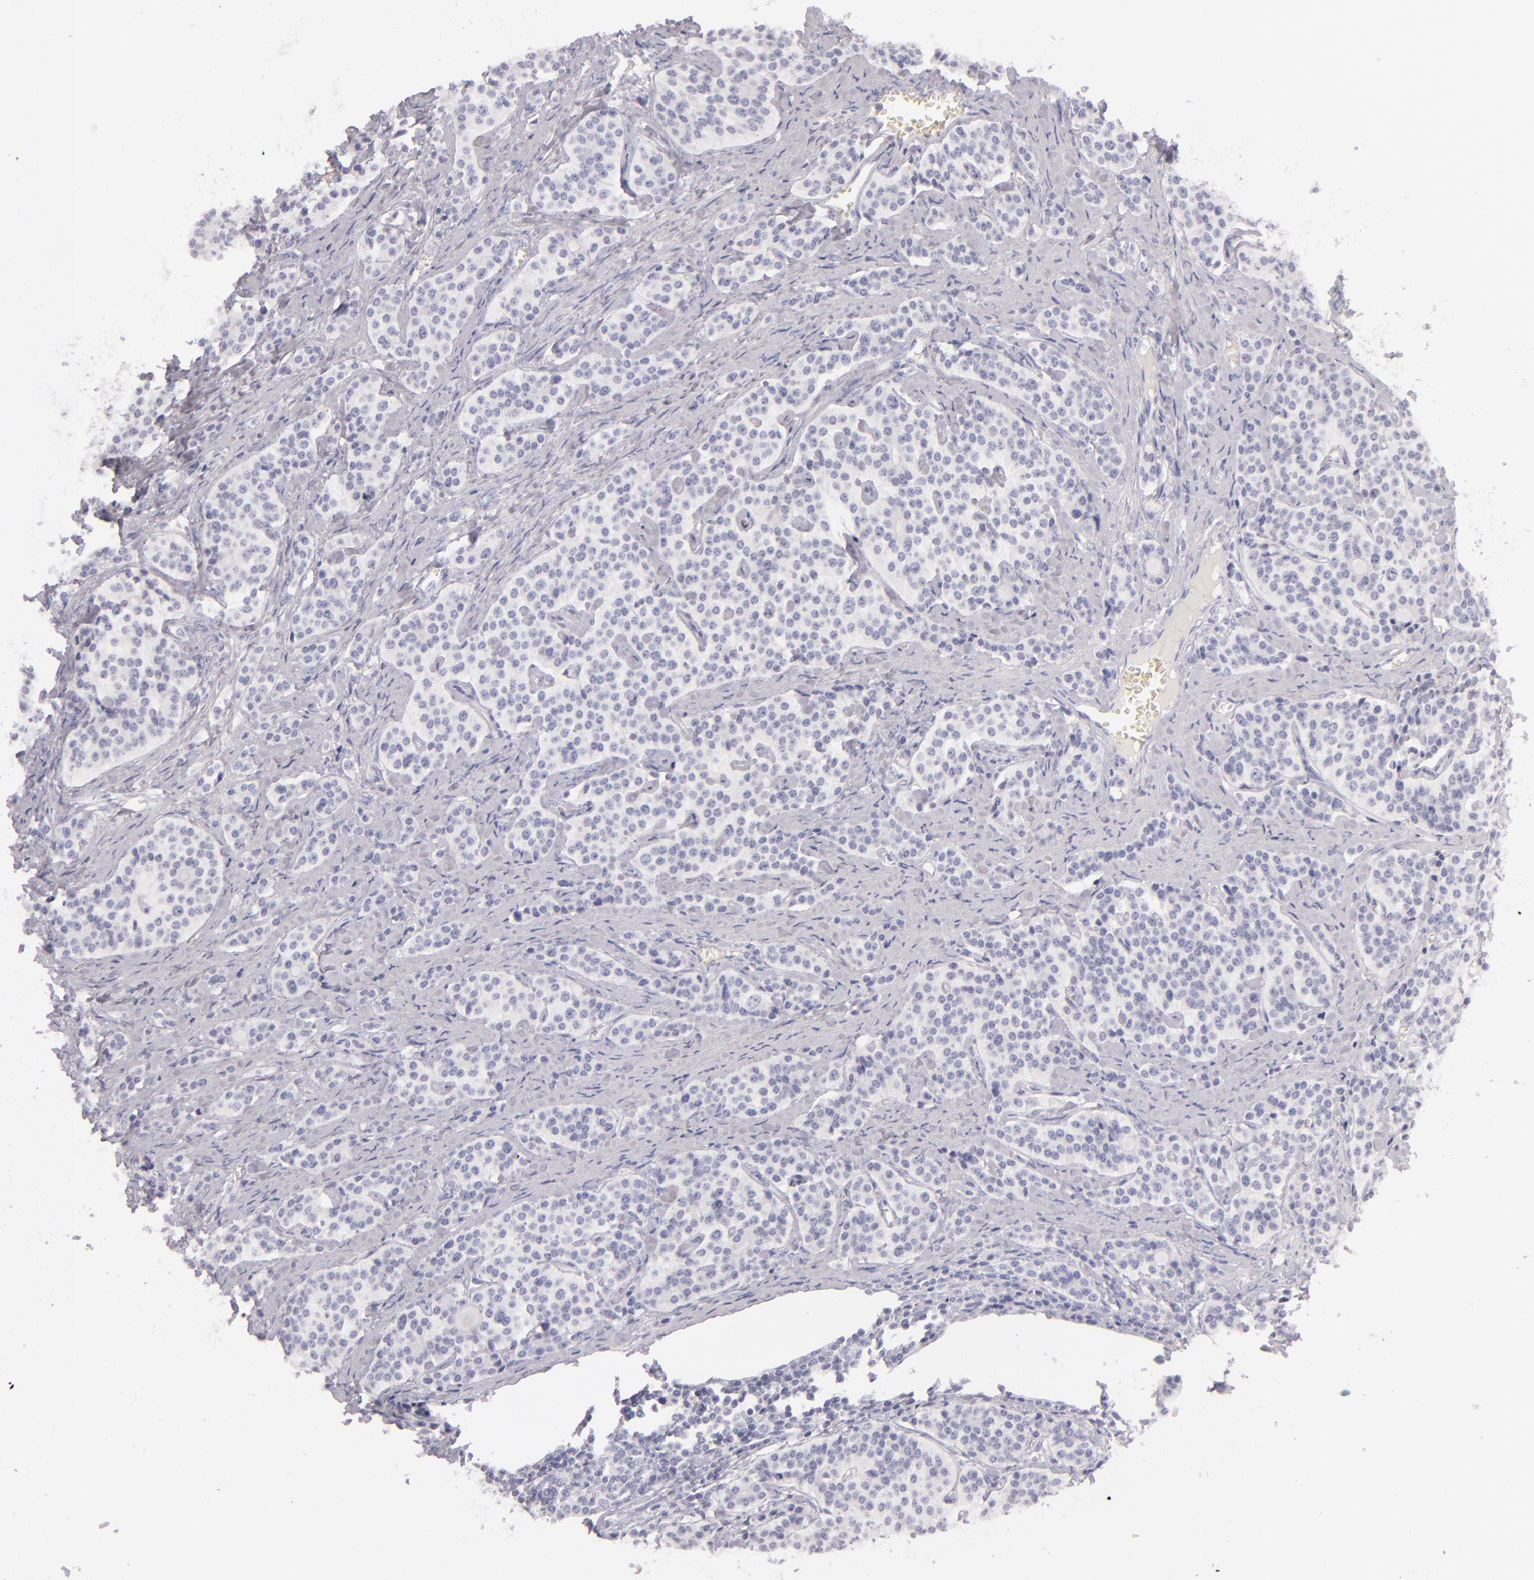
{"staining": {"intensity": "negative", "quantity": "none", "location": "none"}, "tissue": "carcinoid", "cell_type": "Tumor cells", "image_type": "cancer", "snomed": [{"axis": "morphology", "description": "Carcinoid, malignant, NOS"}, {"axis": "topography", "description": "Small intestine"}], "caption": "Immunohistochemistry (IHC) photomicrograph of neoplastic tissue: human carcinoid (malignant) stained with DAB shows no significant protein staining in tumor cells.", "gene": "FABP1", "patient": {"sex": "male", "age": 63}}